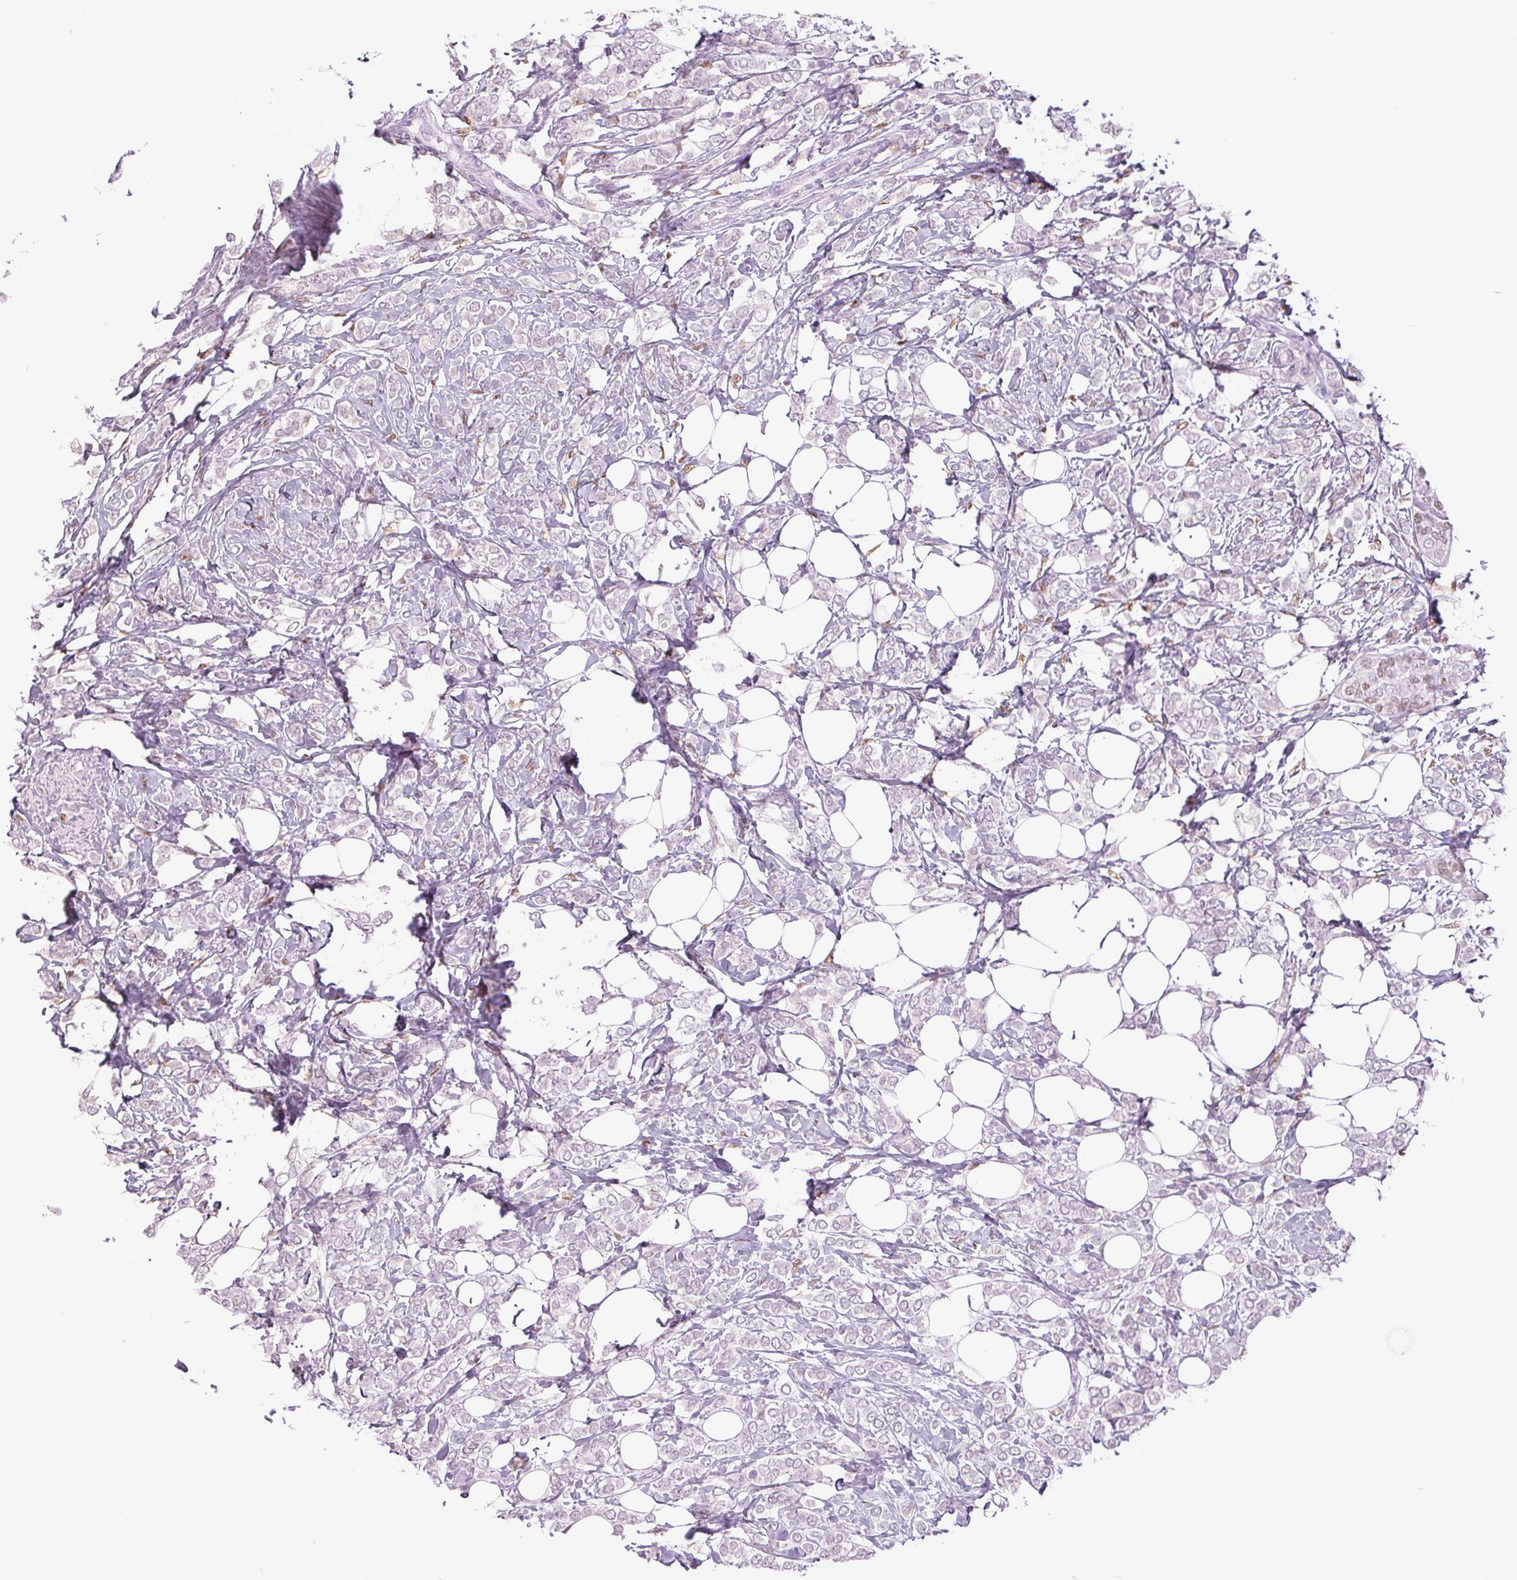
{"staining": {"intensity": "negative", "quantity": "none", "location": "none"}, "tissue": "breast cancer", "cell_type": "Tumor cells", "image_type": "cancer", "snomed": [{"axis": "morphology", "description": "Lobular carcinoma"}, {"axis": "topography", "description": "Breast"}], "caption": "The image shows no staining of tumor cells in breast cancer.", "gene": "DNAJC6", "patient": {"sex": "female", "age": 49}}